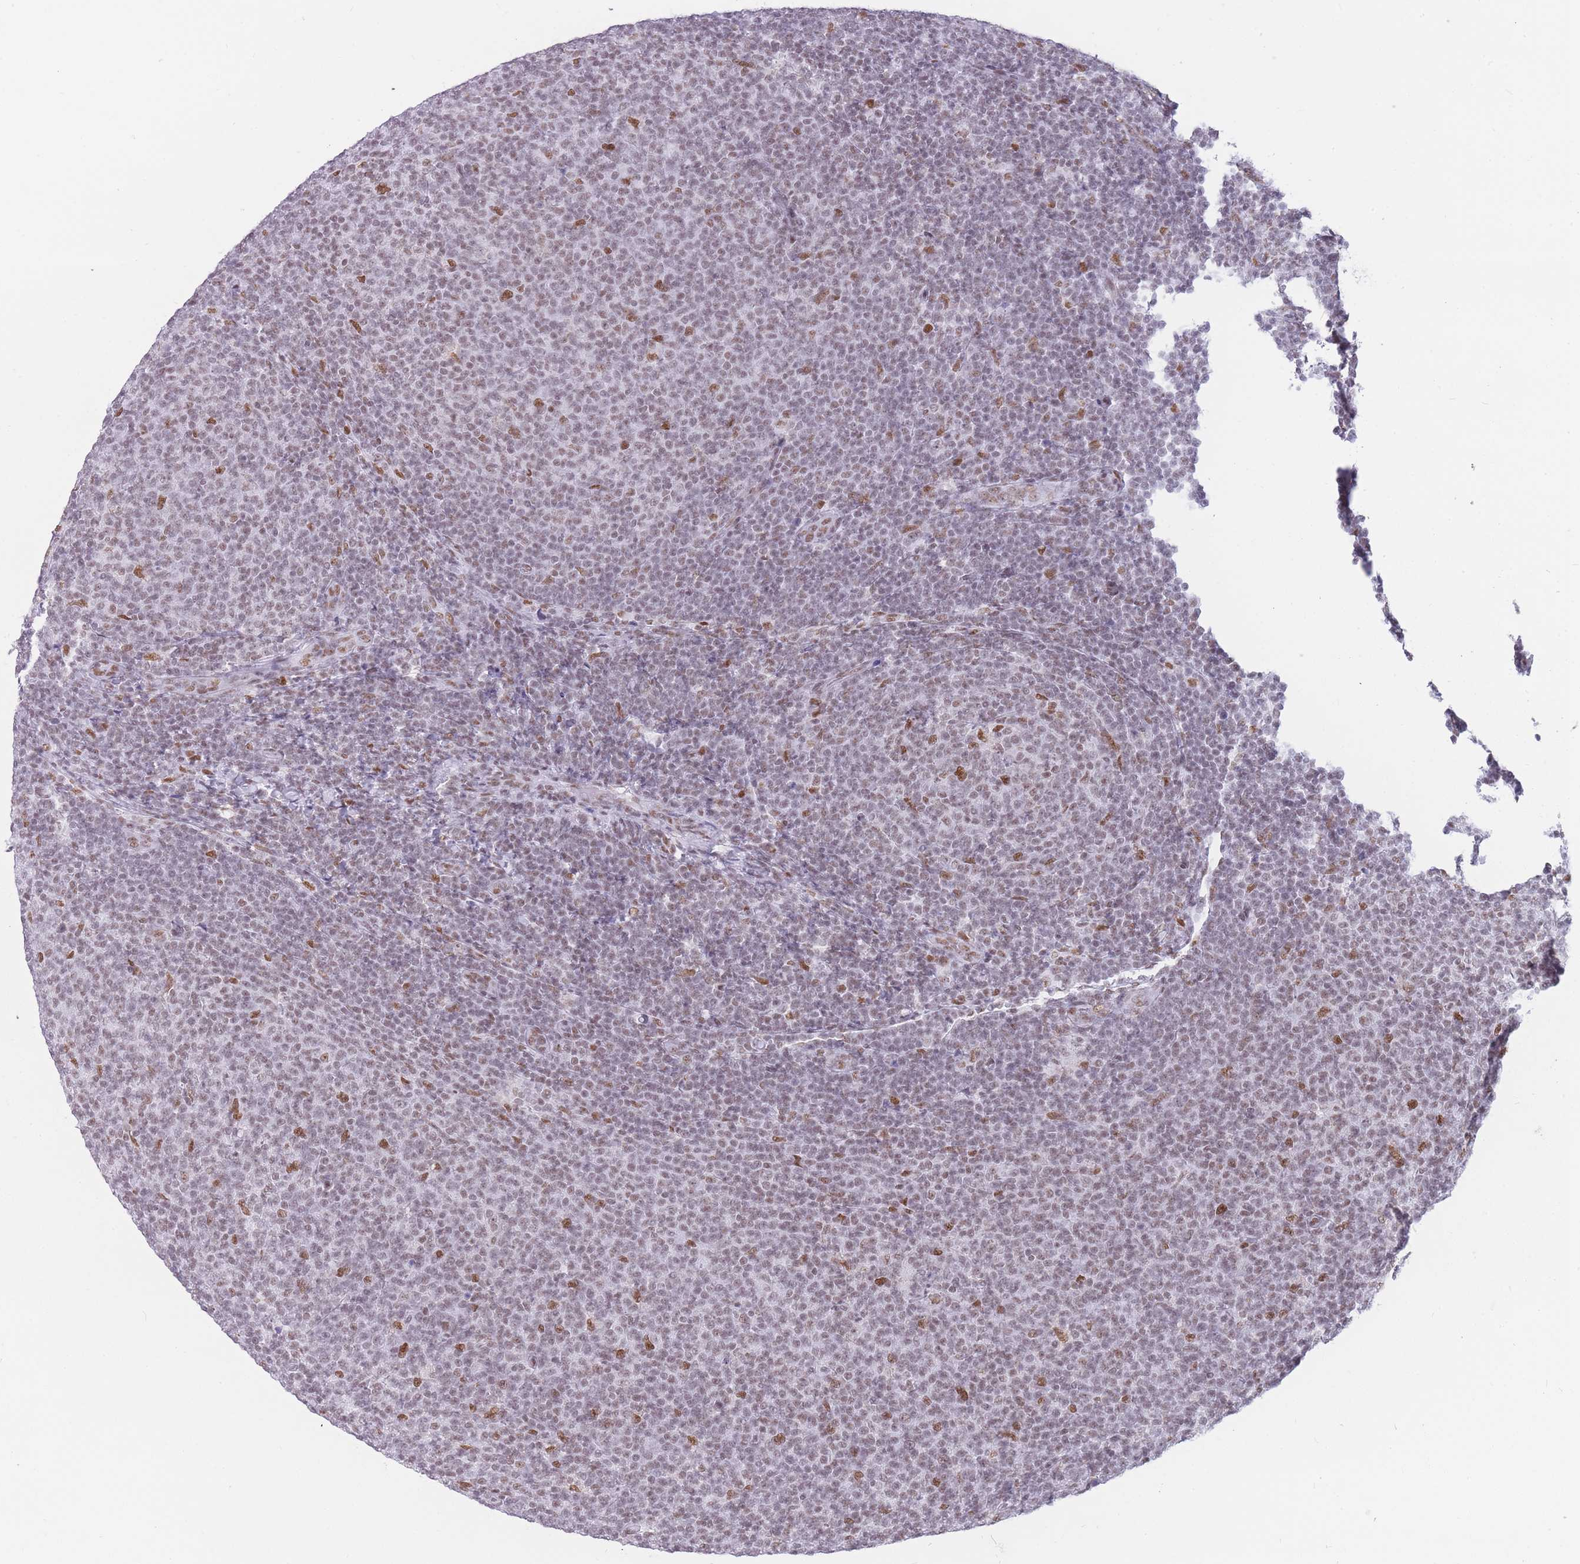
{"staining": {"intensity": "moderate", "quantity": "<25%", "location": "nuclear"}, "tissue": "lymphoma", "cell_type": "Tumor cells", "image_type": "cancer", "snomed": [{"axis": "morphology", "description": "Malignant lymphoma, non-Hodgkin's type, Low grade"}, {"axis": "topography", "description": "Lymph node"}], "caption": "Malignant lymphoma, non-Hodgkin's type (low-grade) stained with a brown dye demonstrates moderate nuclear positive positivity in about <25% of tumor cells.", "gene": "HNRNPUL1", "patient": {"sex": "male", "age": 66}}